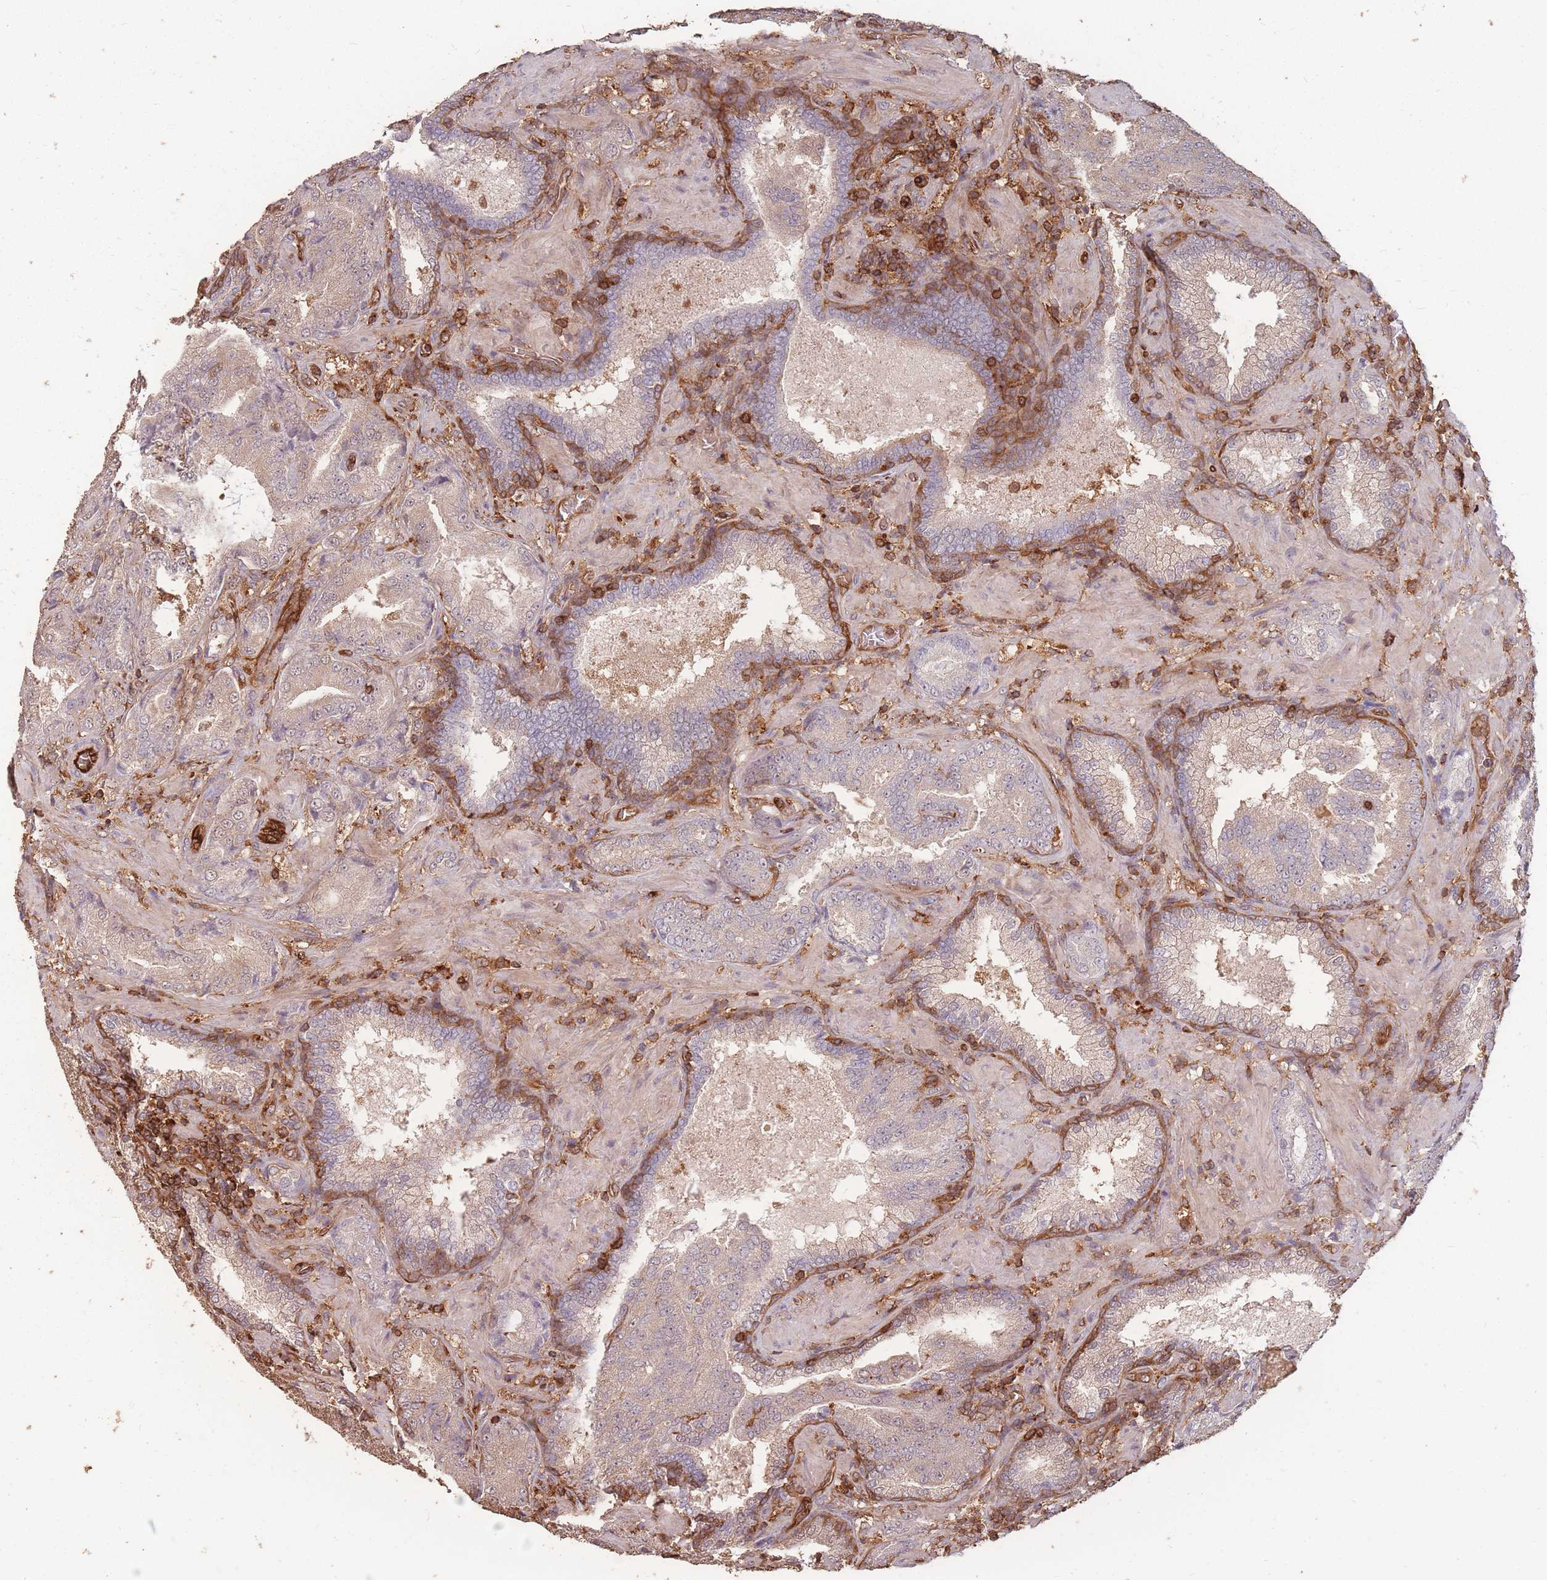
{"staining": {"intensity": "weak", "quantity": "<25%", "location": "cytoplasmic/membranous"}, "tissue": "prostate cancer", "cell_type": "Tumor cells", "image_type": "cancer", "snomed": [{"axis": "morphology", "description": "Adenocarcinoma, High grade"}, {"axis": "topography", "description": "Prostate"}], "caption": "IHC histopathology image of human prostate cancer stained for a protein (brown), which reveals no positivity in tumor cells.", "gene": "PLS3", "patient": {"sex": "male", "age": 68}}